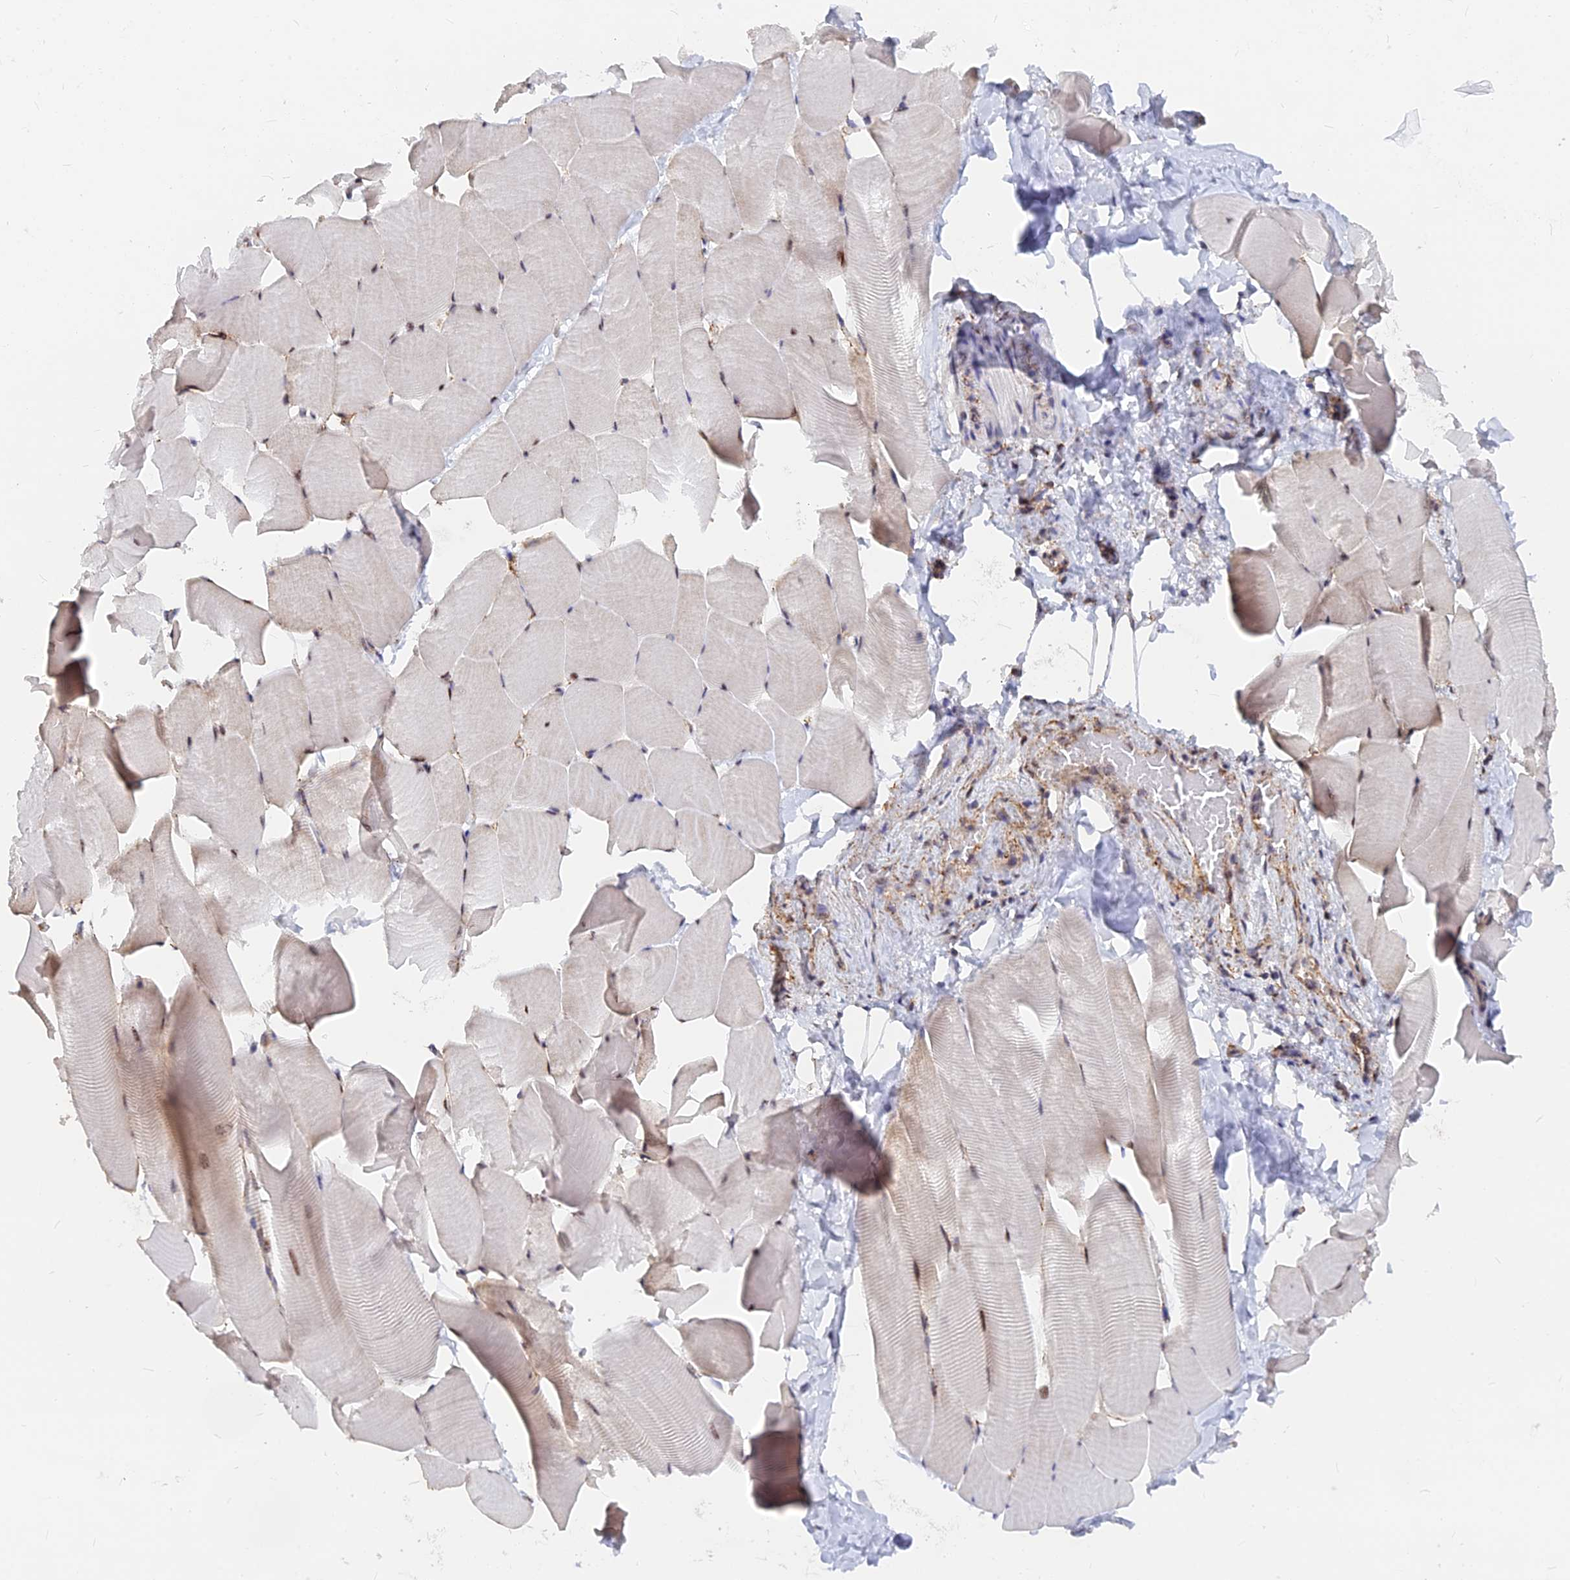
{"staining": {"intensity": "moderate", "quantity": "<25%", "location": "nuclear"}, "tissue": "skeletal muscle", "cell_type": "Myocytes", "image_type": "normal", "snomed": [{"axis": "morphology", "description": "Normal tissue, NOS"}, {"axis": "topography", "description": "Skeletal muscle"}], "caption": "The photomicrograph reveals a brown stain indicating the presence of a protein in the nuclear of myocytes in skeletal muscle. (brown staining indicates protein expression, while blue staining denotes nuclei).", "gene": "VSTM2L", "patient": {"sex": "male", "age": 25}}